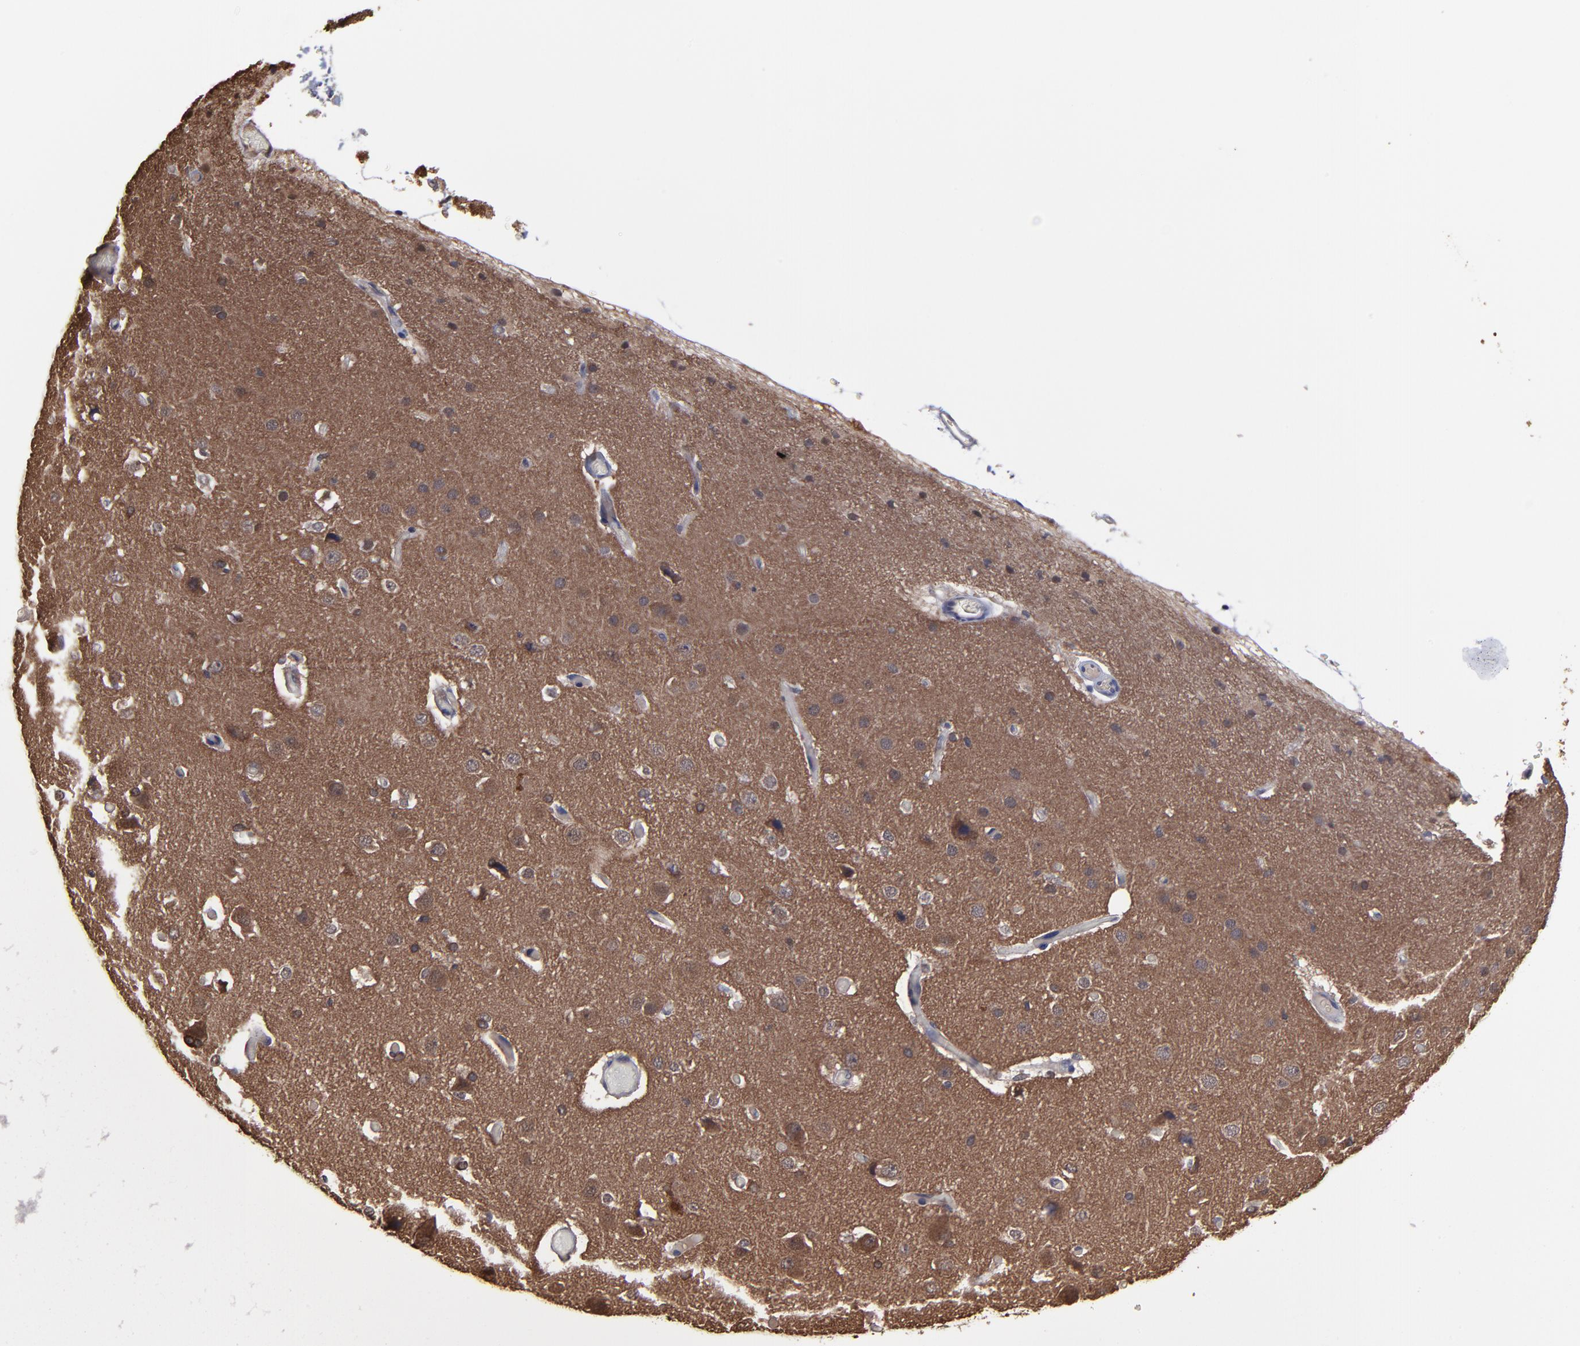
{"staining": {"intensity": "weak", "quantity": "25%-75%", "location": "cytoplasmic/membranous"}, "tissue": "cerebral cortex", "cell_type": "Endothelial cells", "image_type": "normal", "snomed": [{"axis": "morphology", "description": "Normal tissue, NOS"}, {"axis": "morphology", "description": "Glioma, malignant, High grade"}, {"axis": "topography", "description": "Cerebral cortex"}], "caption": "Immunohistochemical staining of unremarkable cerebral cortex displays low levels of weak cytoplasmic/membranous staining in approximately 25%-75% of endothelial cells. The protein is shown in brown color, while the nuclei are stained blue.", "gene": "CHL1", "patient": {"sex": "male", "age": 77}}